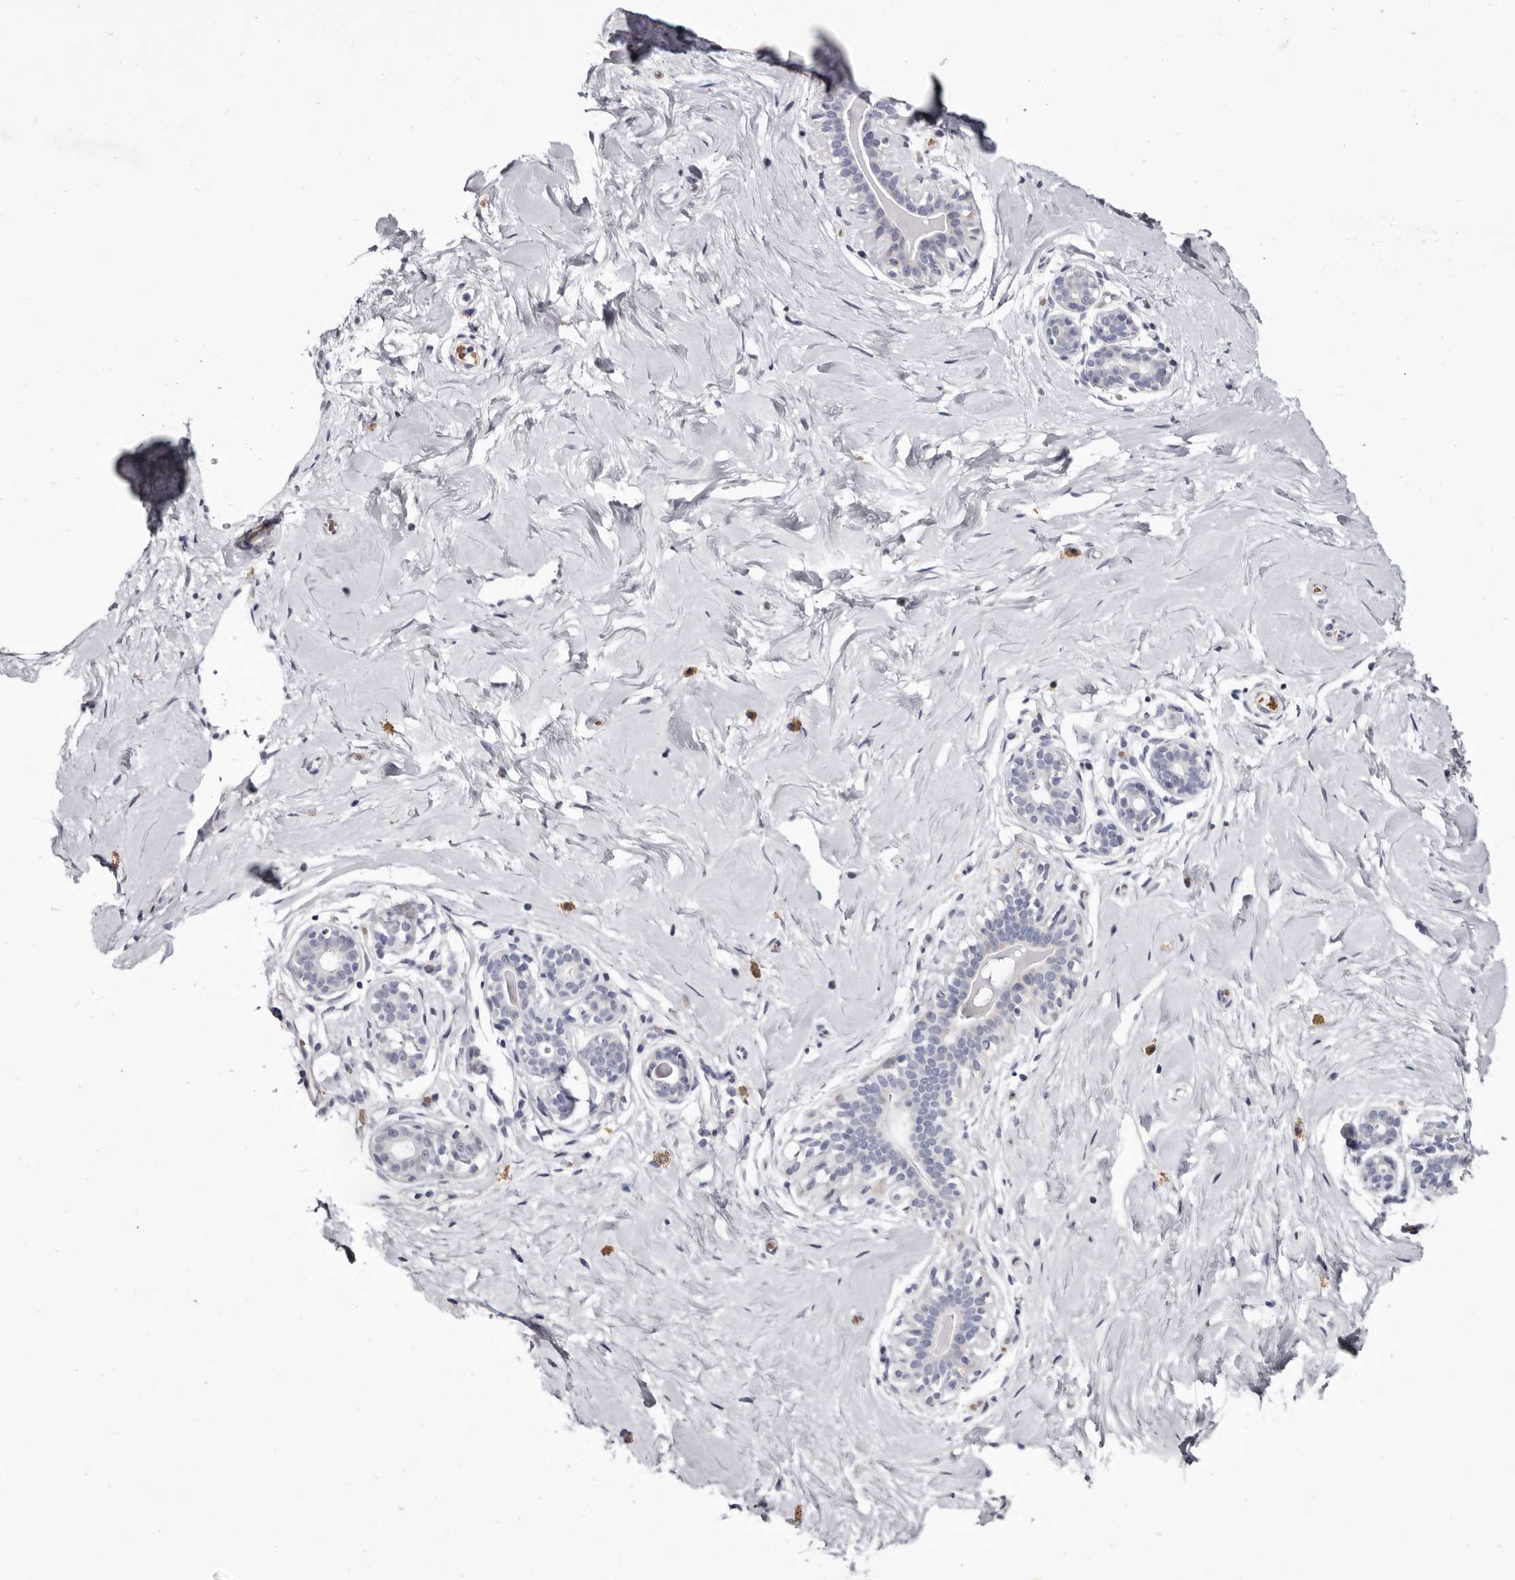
{"staining": {"intensity": "negative", "quantity": "none", "location": "none"}, "tissue": "breast", "cell_type": "Adipocytes", "image_type": "normal", "snomed": [{"axis": "morphology", "description": "Normal tissue, NOS"}, {"axis": "morphology", "description": "Adenoma, NOS"}, {"axis": "topography", "description": "Breast"}], "caption": "This is an IHC micrograph of normal human breast. There is no staining in adipocytes.", "gene": "AIDA", "patient": {"sex": "female", "age": 23}}